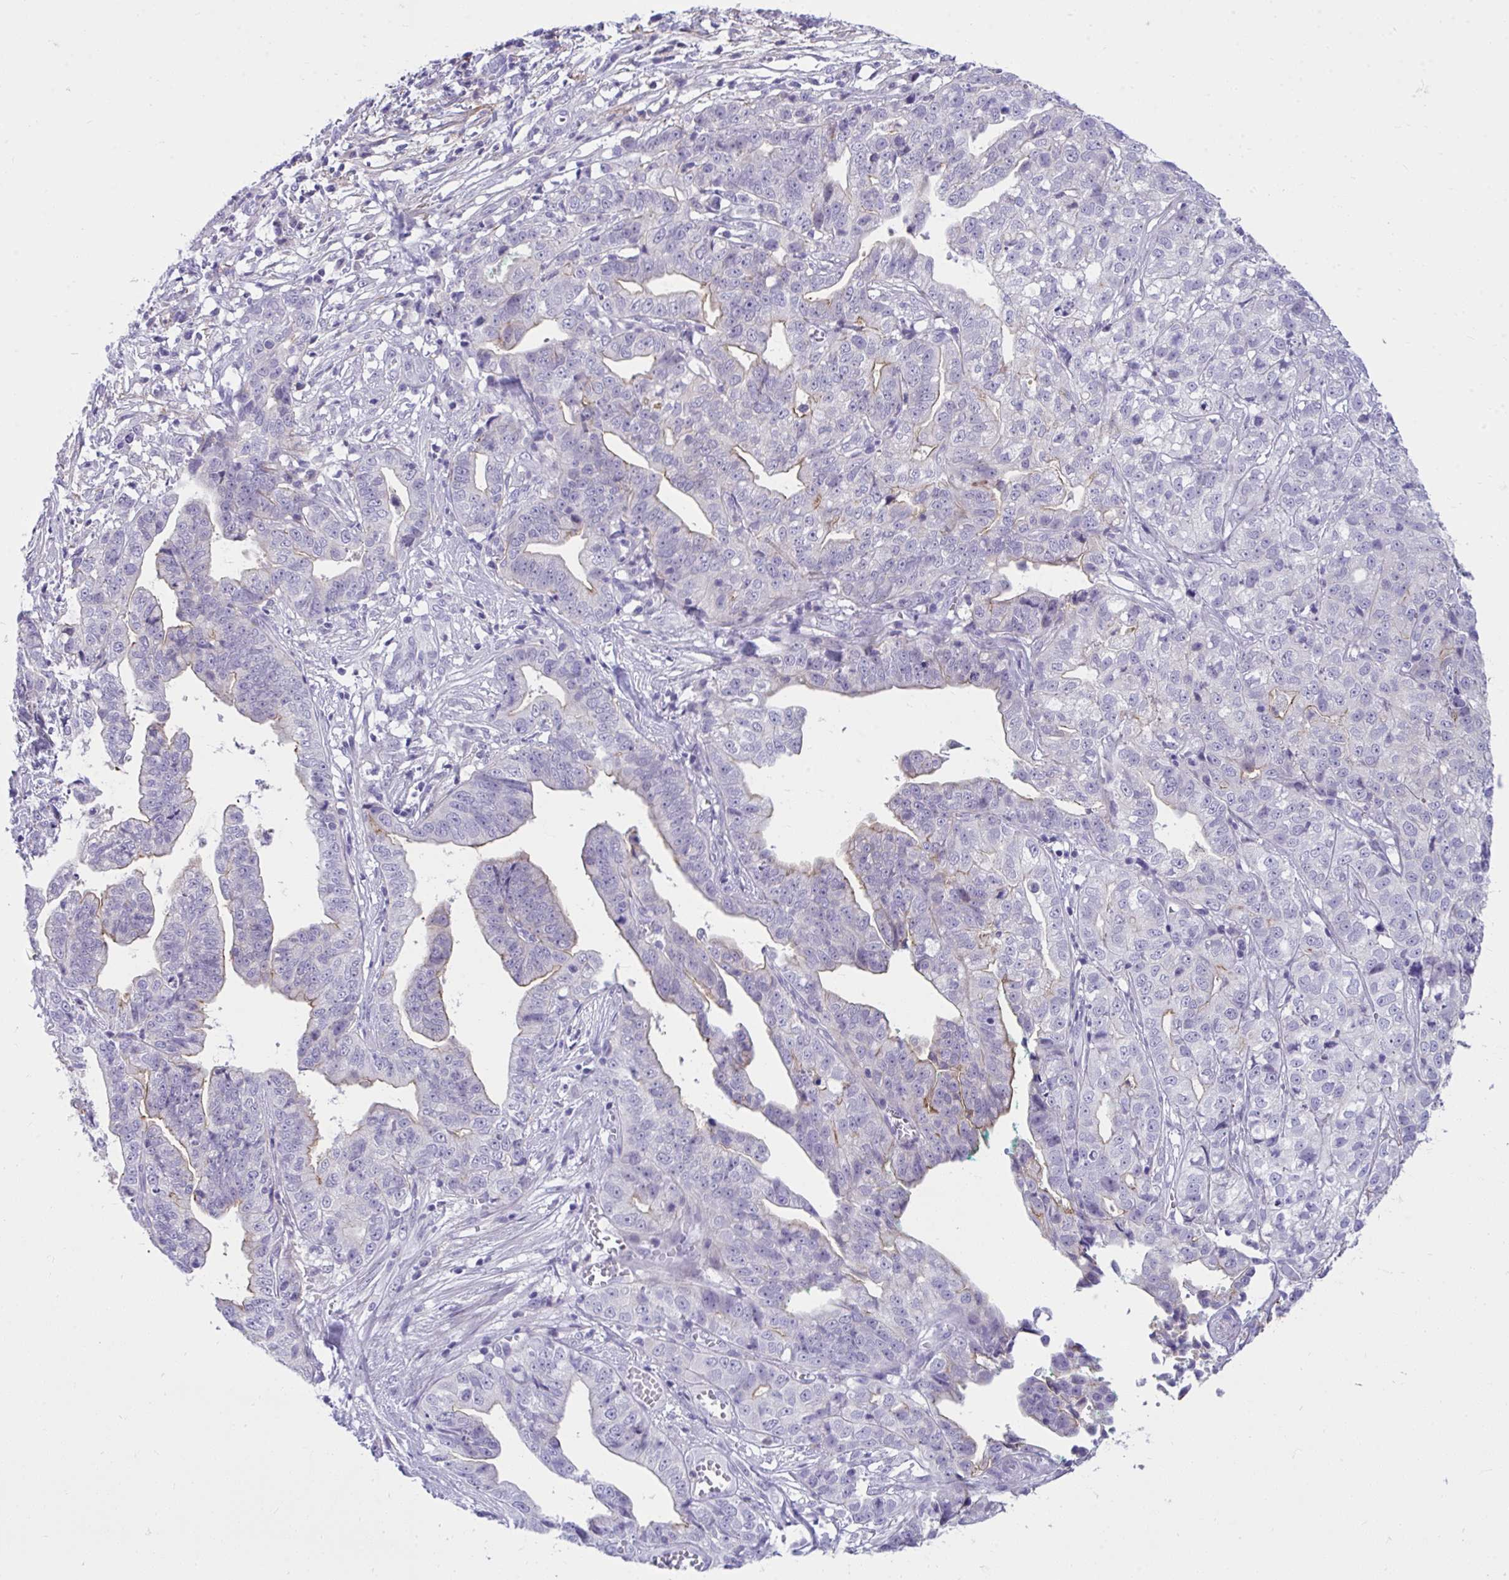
{"staining": {"intensity": "moderate", "quantity": "<25%", "location": "cytoplasmic/membranous"}, "tissue": "stomach cancer", "cell_type": "Tumor cells", "image_type": "cancer", "snomed": [{"axis": "morphology", "description": "Adenocarcinoma, NOS"}, {"axis": "topography", "description": "Stomach, upper"}], "caption": "High-magnification brightfield microscopy of stomach cancer stained with DAB (brown) and counterstained with hematoxylin (blue). tumor cells exhibit moderate cytoplasmic/membranous expression is seen in approximately<25% of cells.", "gene": "PIGZ", "patient": {"sex": "female", "age": 67}}